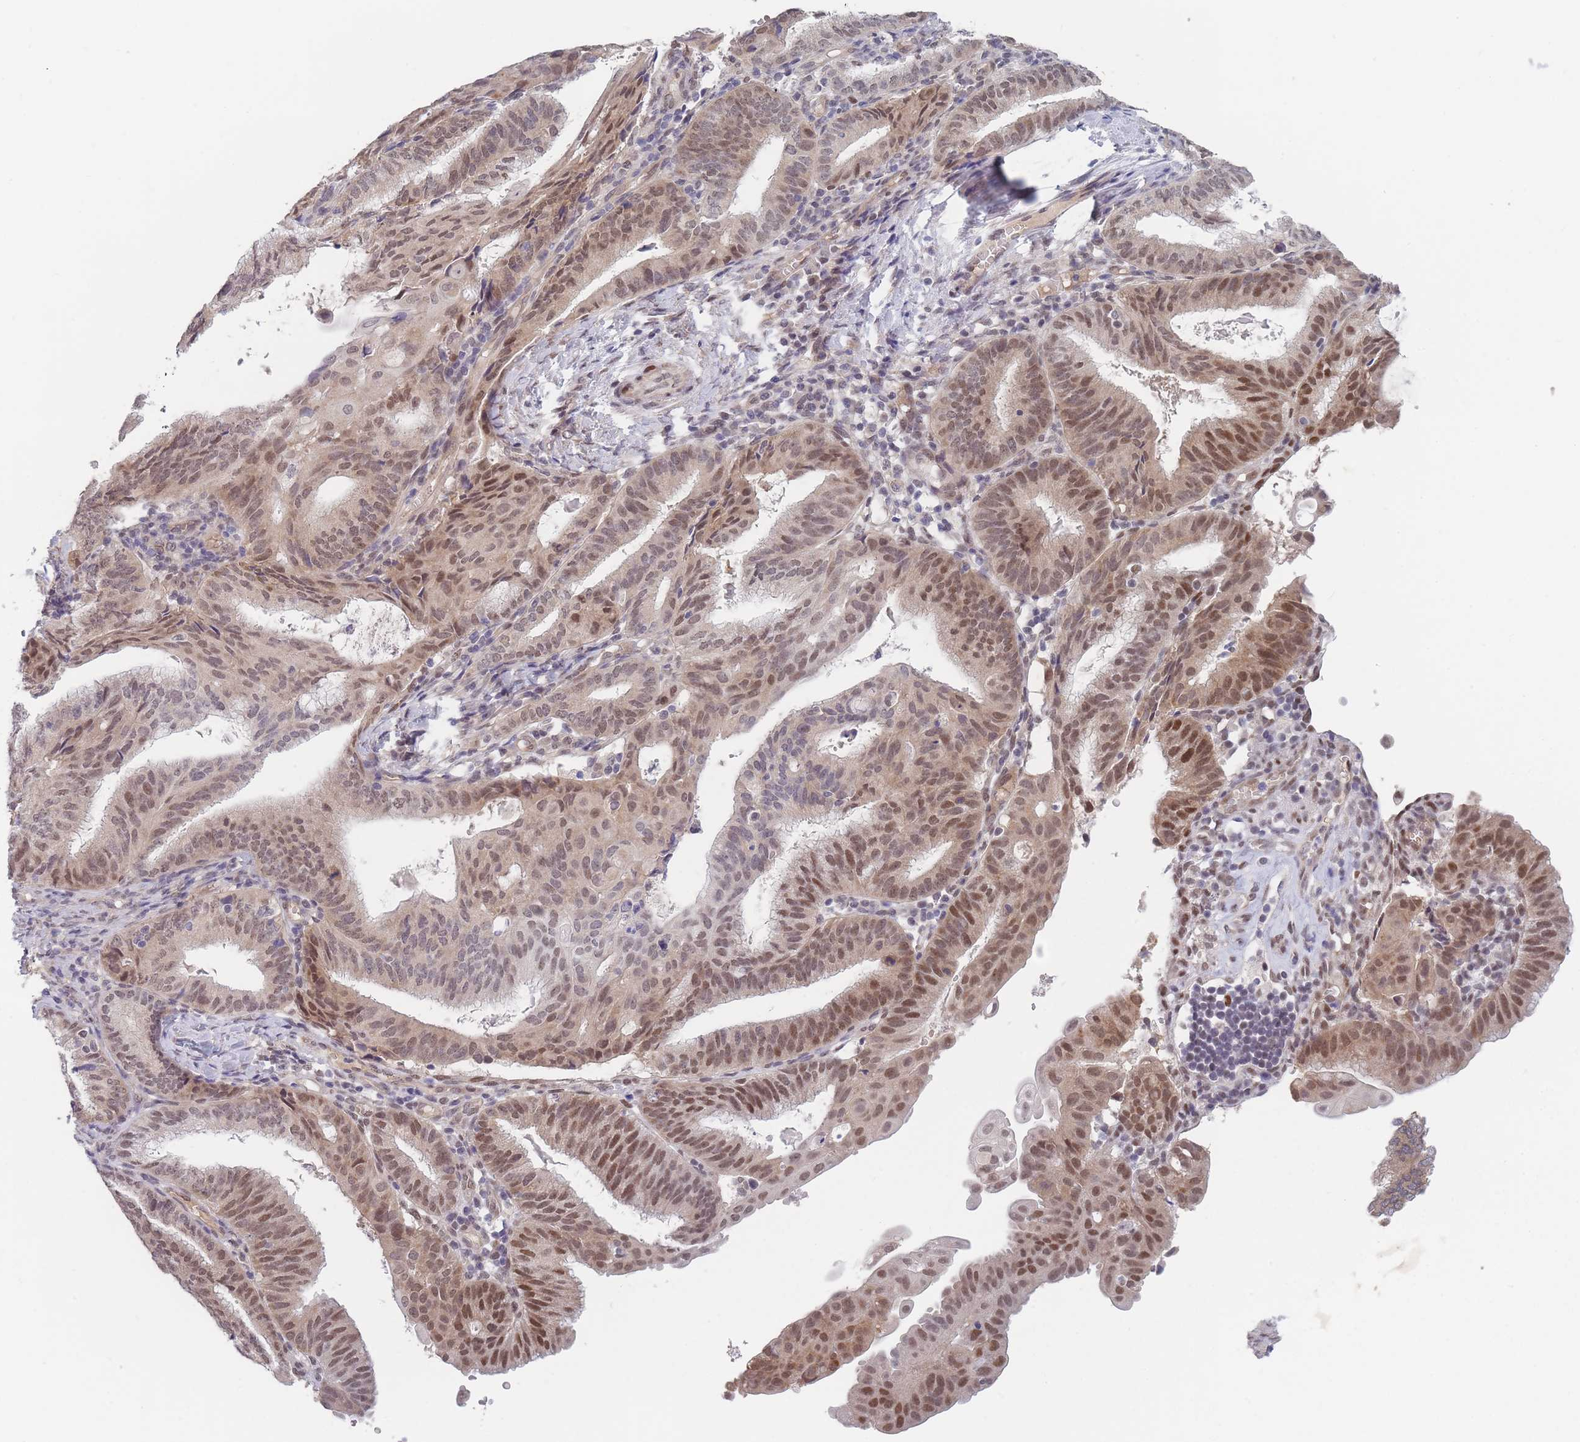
{"staining": {"intensity": "moderate", "quantity": ">75%", "location": "cytoplasmic/membranous,nuclear"}, "tissue": "endometrial cancer", "cell_type": "Tumor cells", "image_type": "cancer", "snomed": [{"axis": "morphology", "description": "Adenocarcinoma, NOS"}, {"axis": "topography", "description": "Endometrium"}], "caption": "This is an image of immunohistochemistry staining of endometrial adenocarcinoma, which shows moderate expression in the cytoplasmic/membranous and nuclear of tumor cells.", "gene": "ANKRD10", "patient": {"sex": "female", "age": 49}}